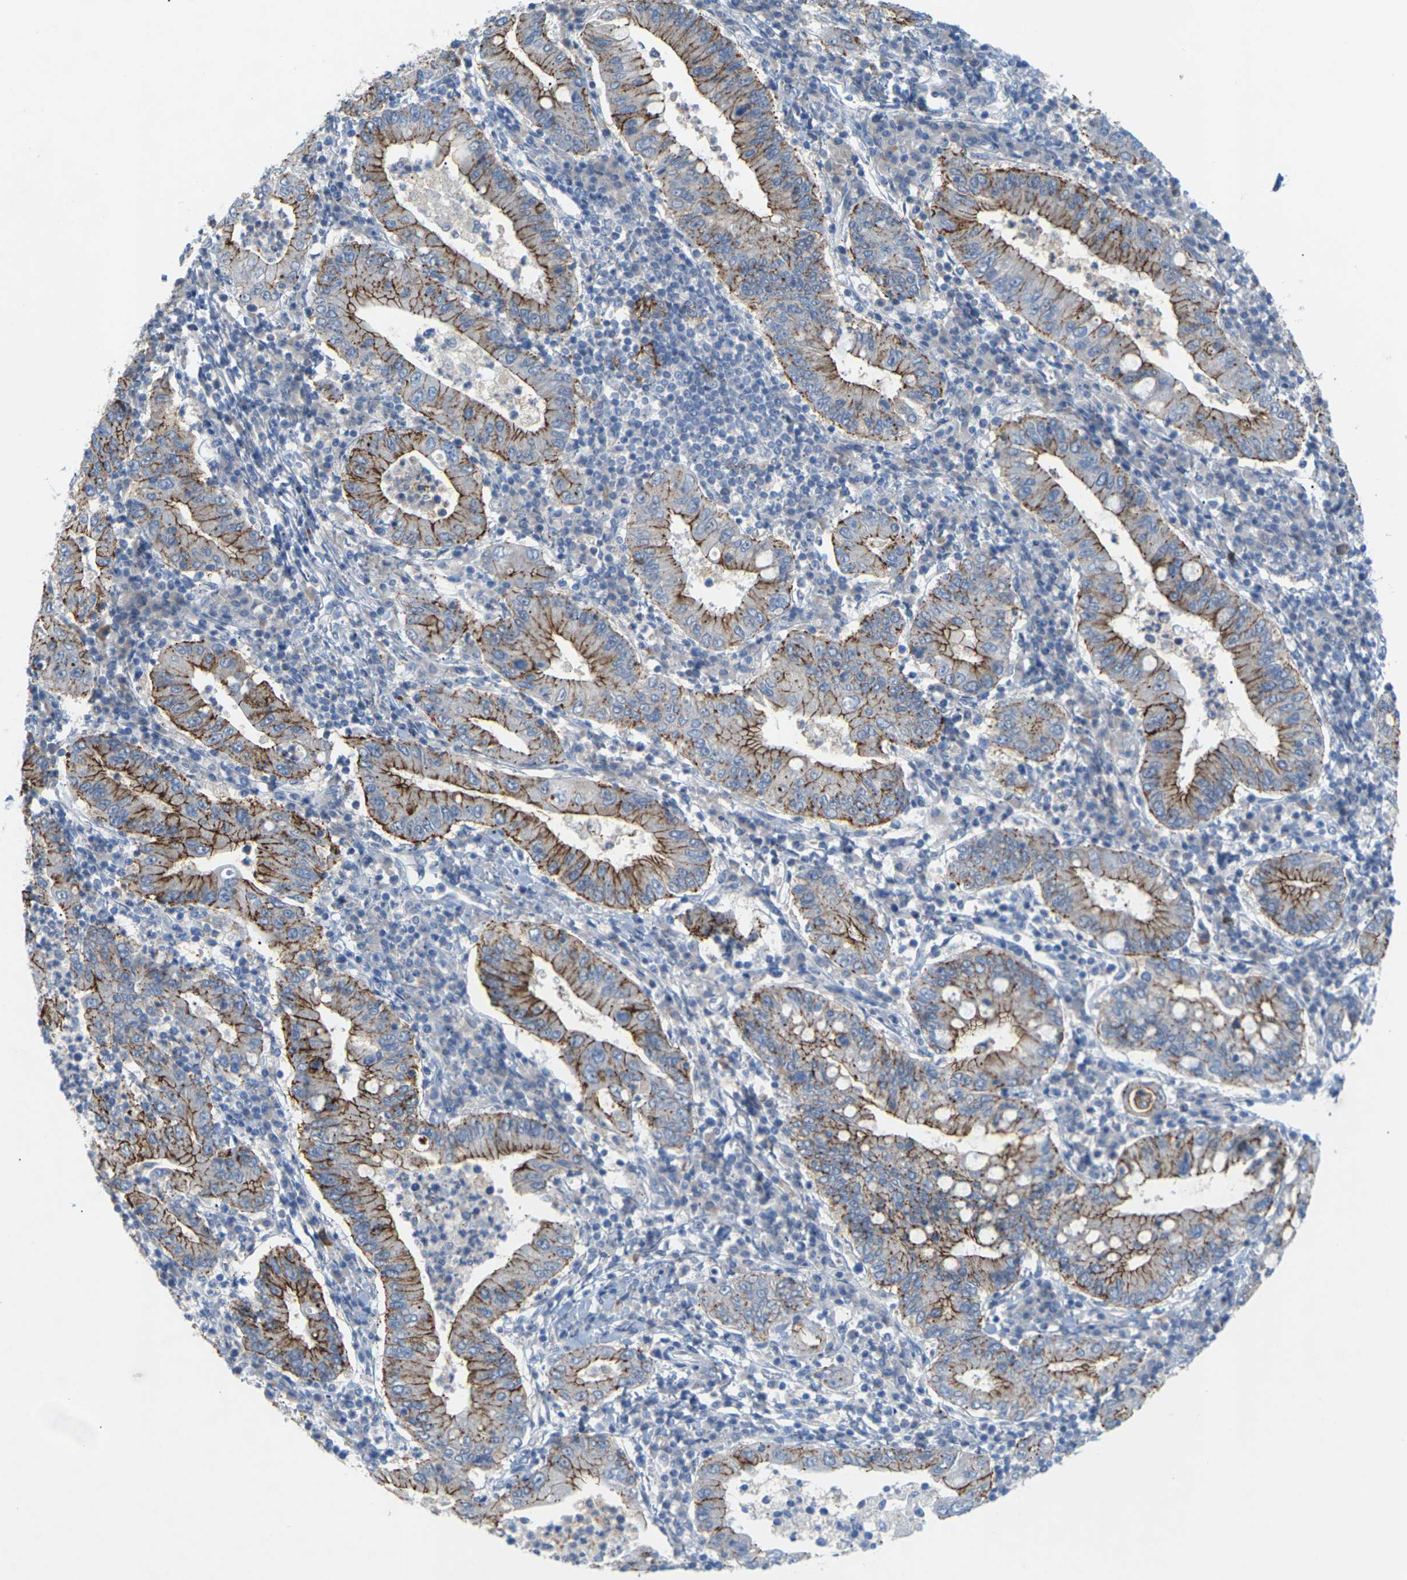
{"staining": {"intensity": "moderate", "quantity": ">75%", "location": "cytoplasmic/membranous"}, "tissue": "stomach cancer", "cell_type": "Tumor cells", "image_type": "cancer", "snomed": [{"axis": "morphology", "description": "Normal tissue, NOS"}, {"axis": "morphology", "description": "Adenocarcinoma, NOS"}, {"axis": "topography", "description": "Esophagus"}, {"axis": "topography", "description": "Stomach, upper"}, {"axis": "topography", "description": "Peripheral nerve tissue"}], "caption": "Immunohistochemical staining of stomach cancer shows moderate cytoplasmic/membranous protein staining in about >75% of tumor cells. (Stains: DAB in brown, nuclei in blue, Microscopy: brightfield microscopy at high magnification).", "gene": "CLDN3", "patient": {"sex": "male", "age": 62}}